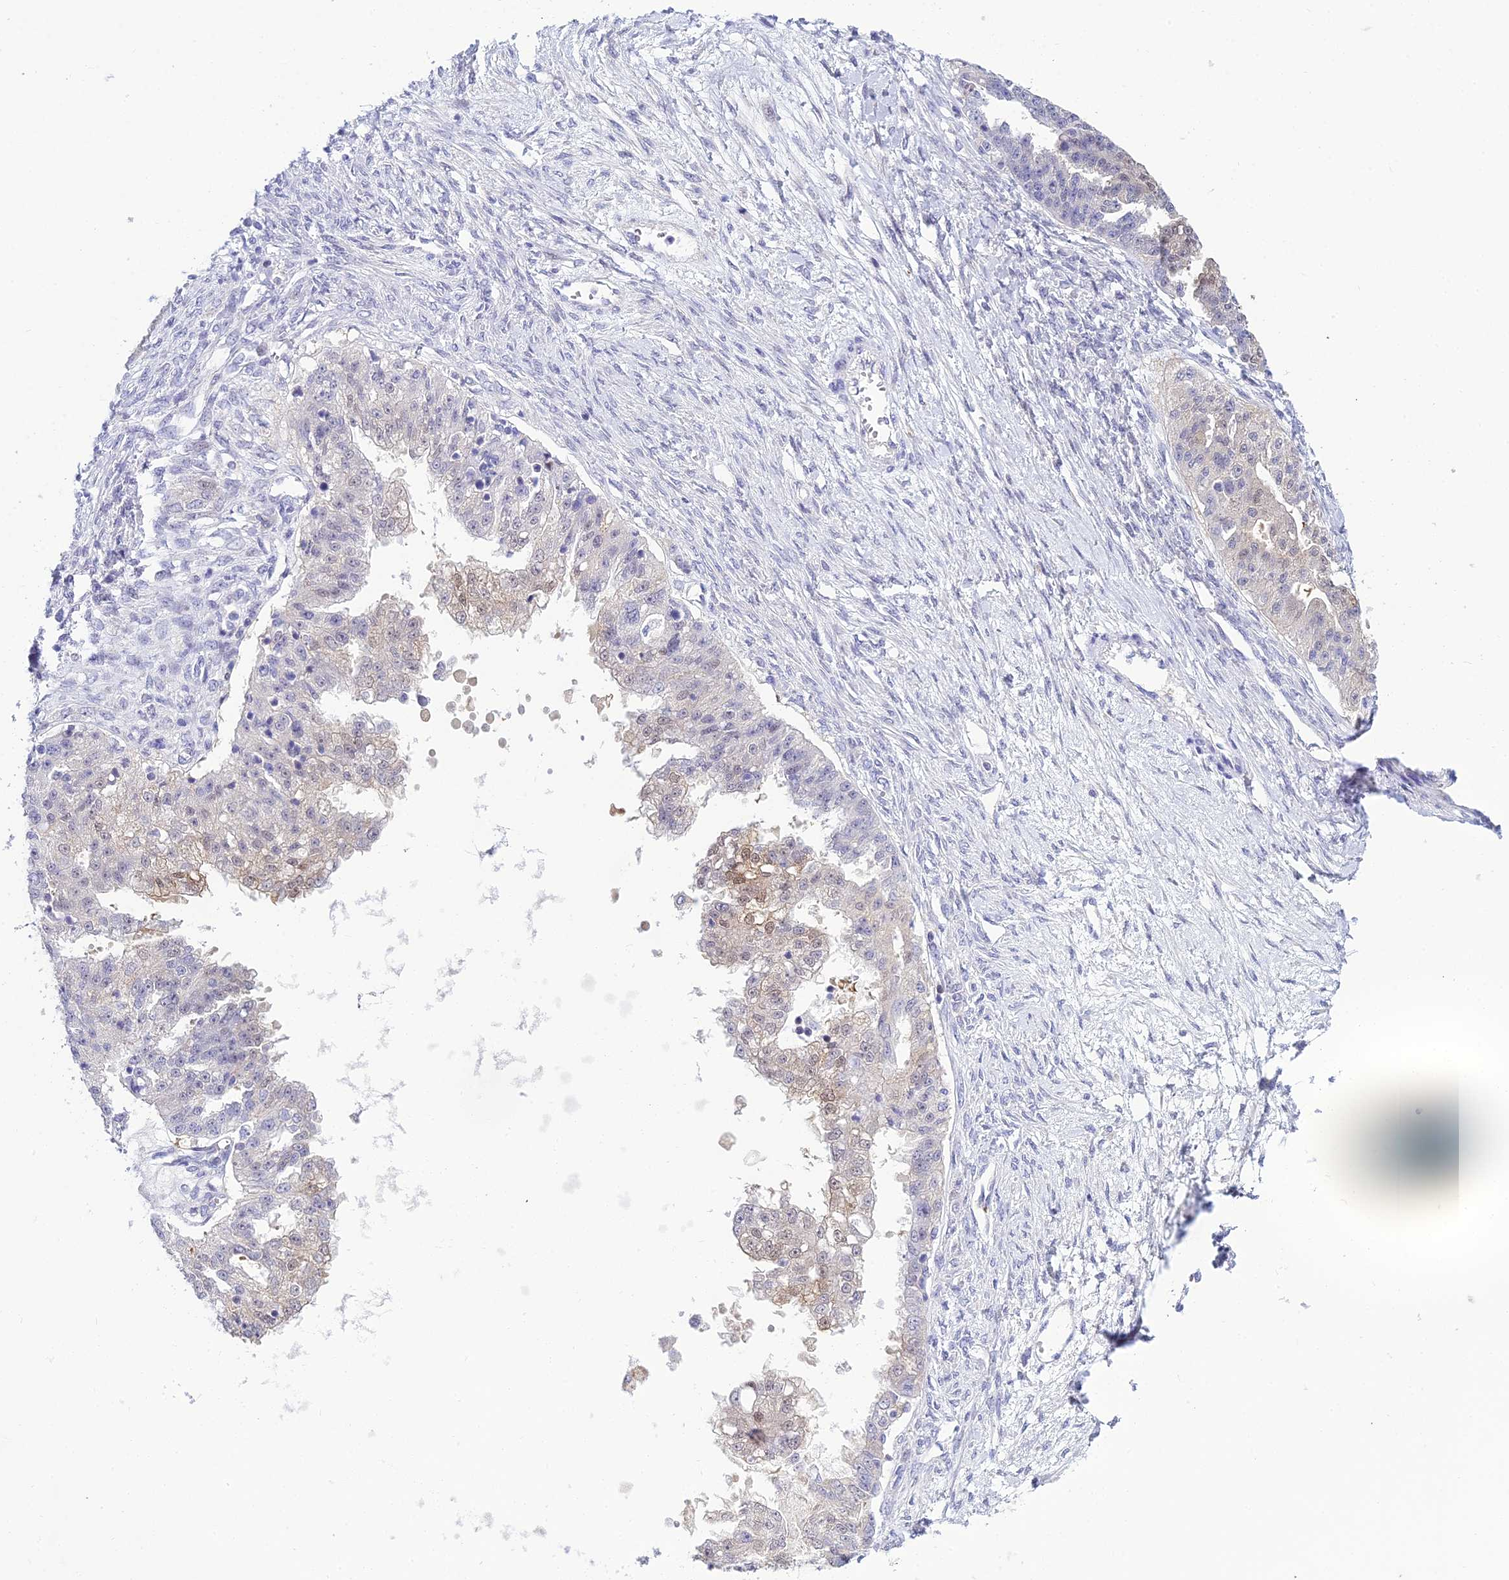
{"staining": {"intensity": "moderate", "quantity": "<25%", "location": "nuclear"}, "tissue": "ovarian cancer", "cell_type": "Tumor cells", "image_type": "cancer", "snomed": [{"axis": "morphology", "description": "Cystadenocarcinoma, serous, NOS"}, {"axis": "topography", "description": "Ovary"}], "caption": "This photomicrograph displays IHC staining of ovarian cancer (serous cystadenocarcinoma), with low moderate nuclear expression in about <25% of tumor cells.", "gene": "ZMIZ1", "patient": {"sex": "female", "age": 58}}